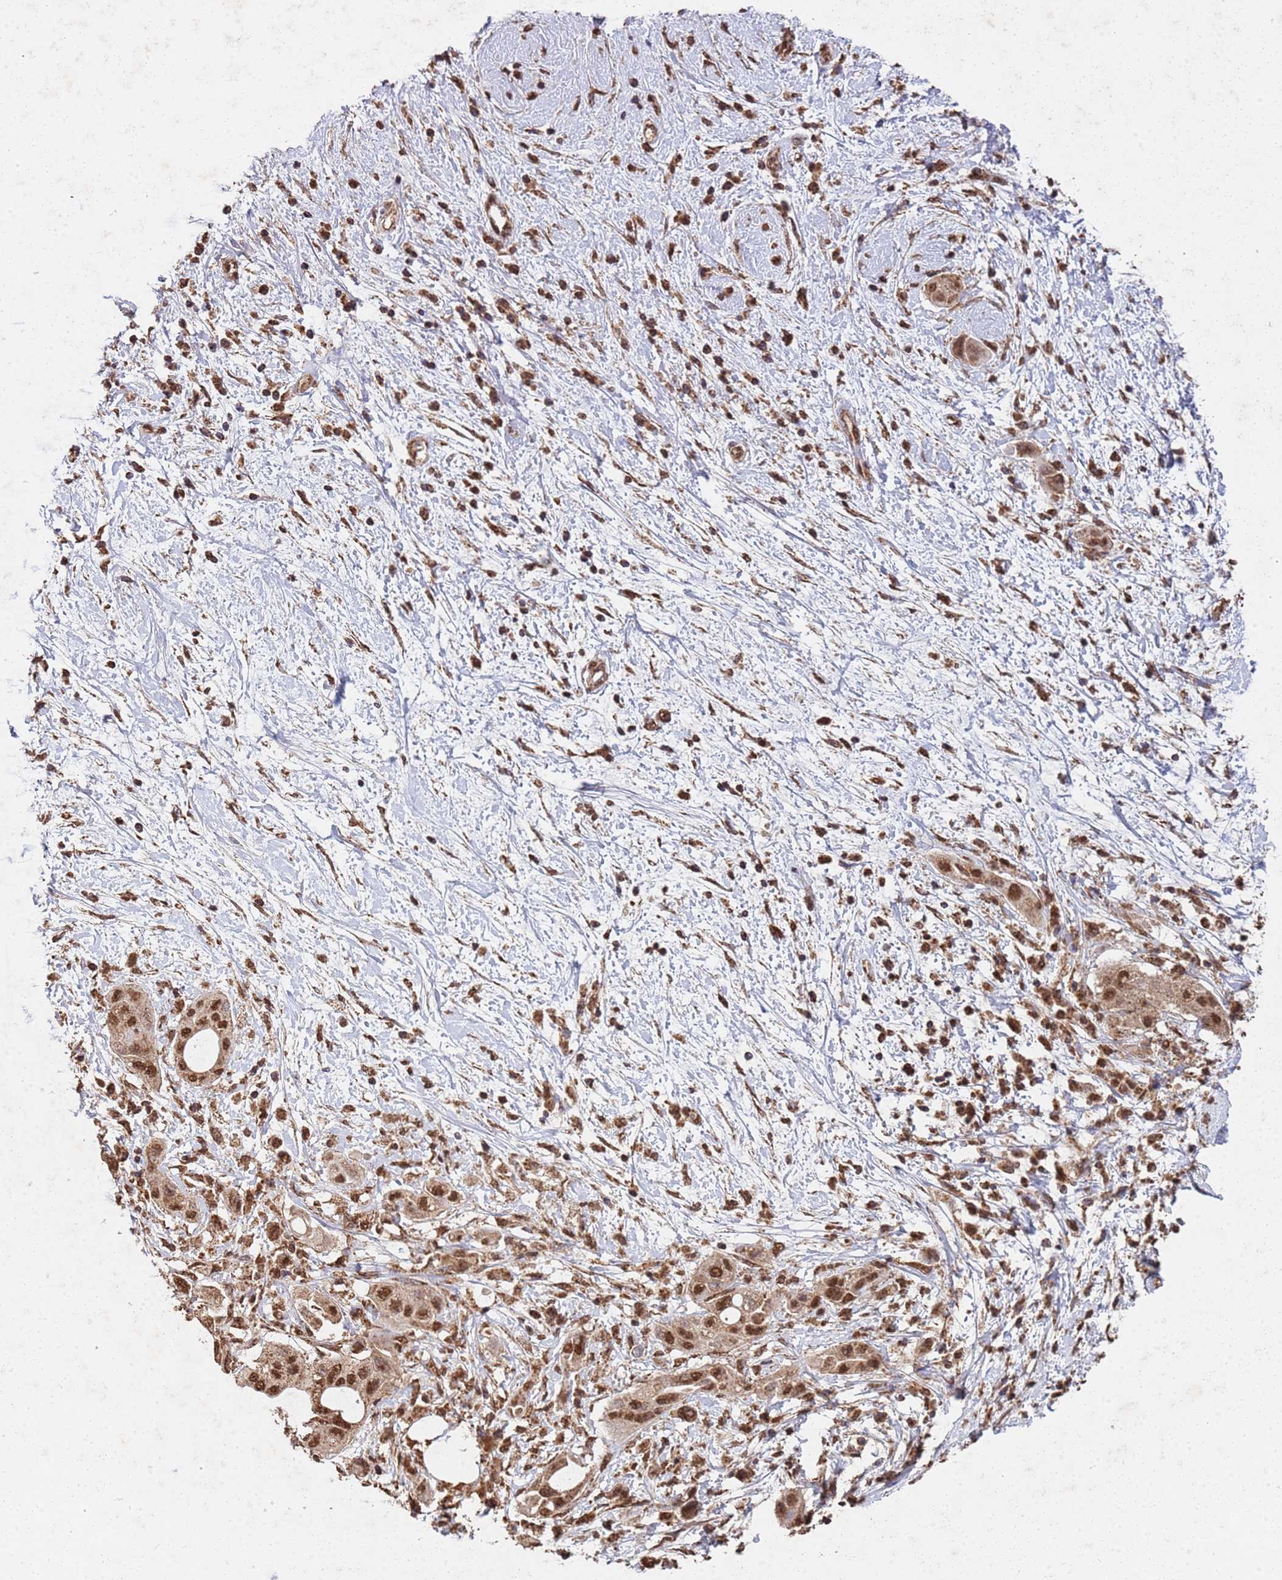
{"staining": {"intensity": "strong", "quantity": ">75%", "location": "nuclear"}, "tissue": "pancreatic cancer", "cell_type": "Tumor cells", "image_type": "cancer", "snomed": [{"axis": "morphology", "description": "Adenocarcinoma, NOS"}, {"axis": "topography", "description": "Pancreas"}], "caption": "Immunohistochemistry of pancreatic adenocarcinoma exhibits high levels of strong nuclear staining in about >75% of tumor cells. (IHC, brightfield microscopy, high magnification).", "gene": "HDAC10", "patient": {"sex": "male", "age": 68}}